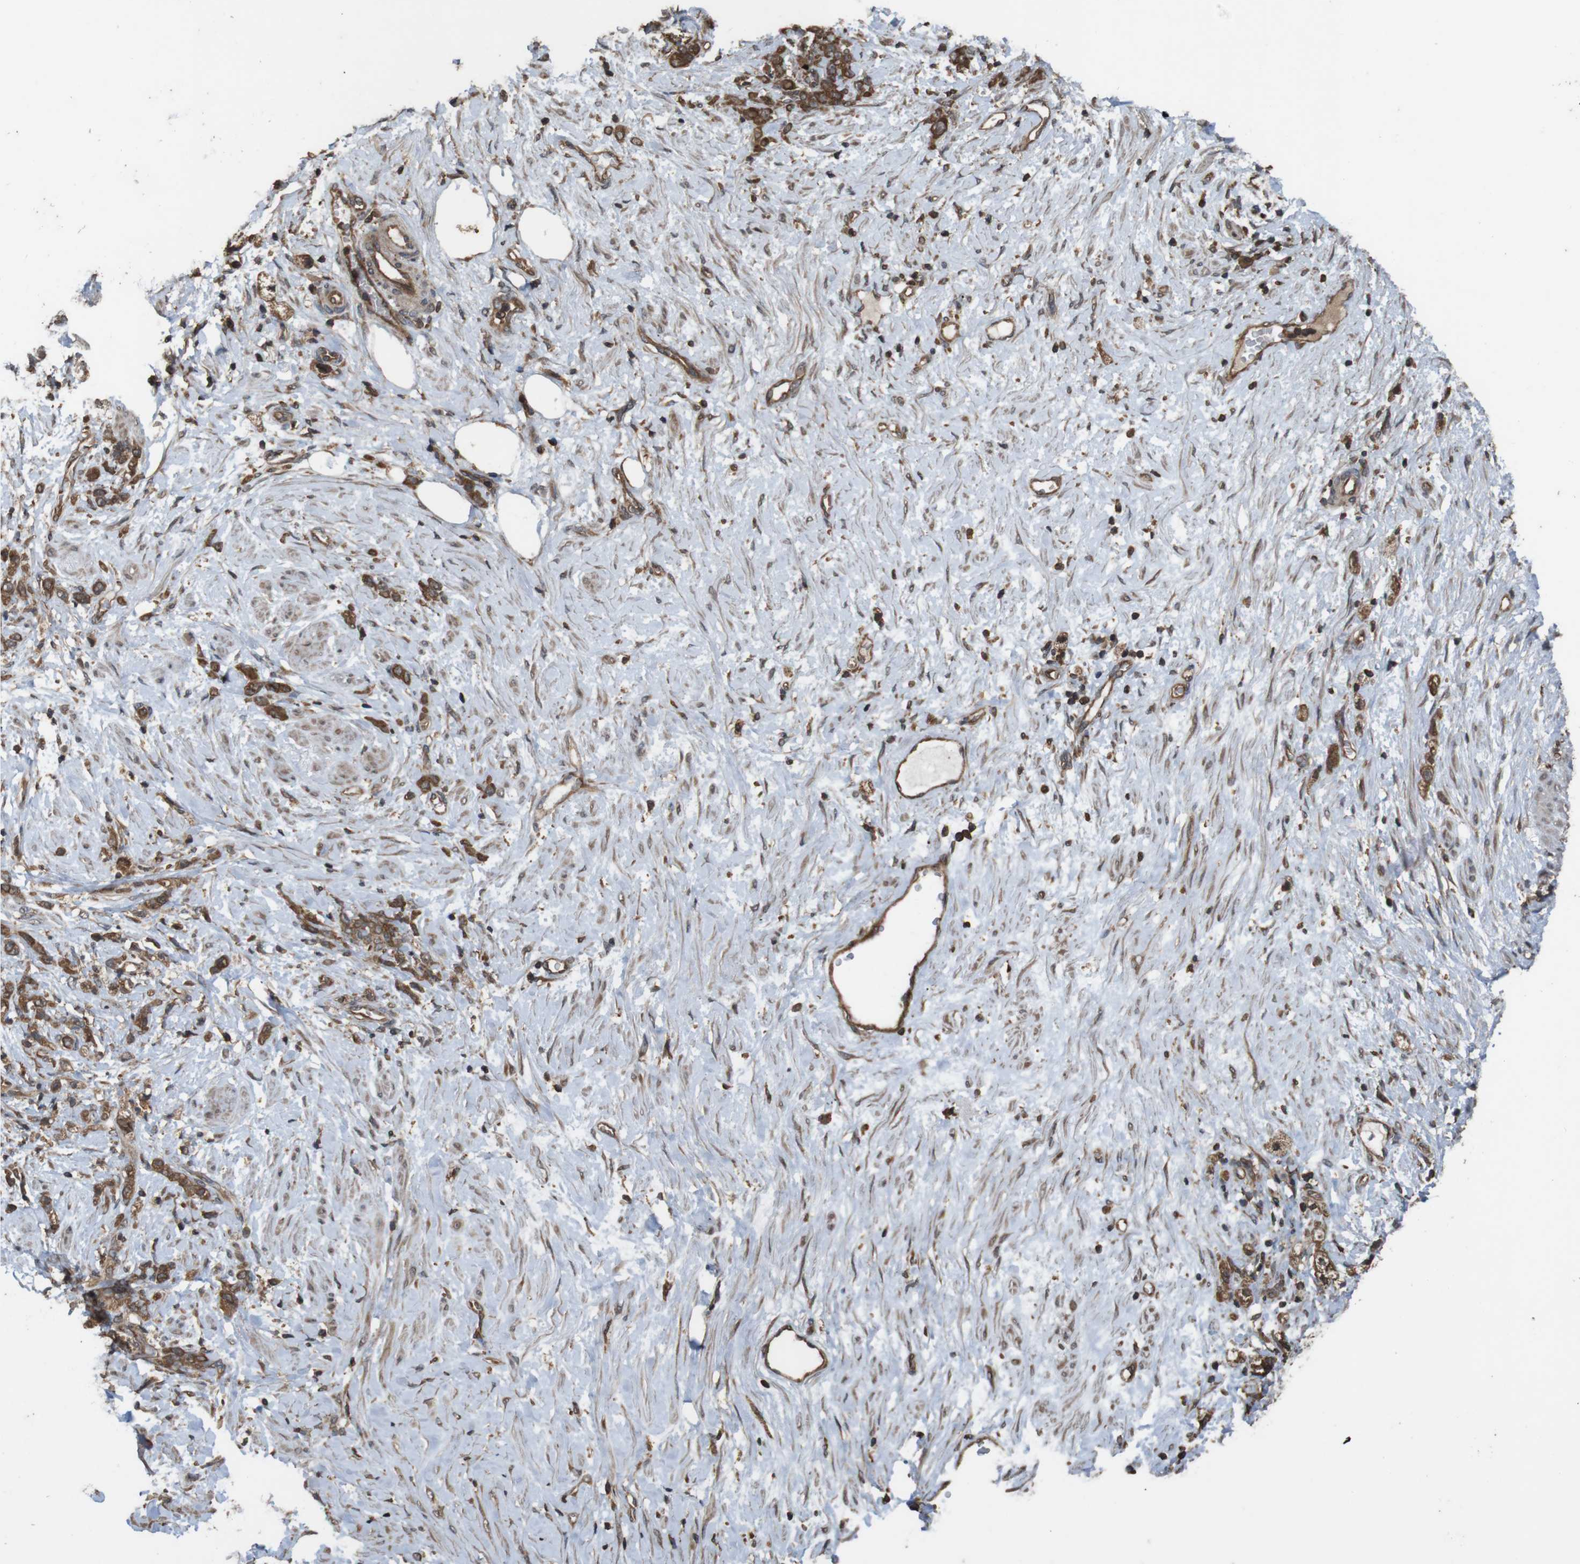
{"staining": {"intensity": "moderate", "quantity": ">75%", "location": "cytoplasmic/membranous"}, "tissue": "stomach cancer", "cell_type": "Tumor cells", "image_type": "cancer", "snomed": [{"axis": "morphology", "description": "Adenocarcinoma, NOS"}, {"axis": "topography", "description": "Stomach"}], "caption": "Immunohistochemical staining of human stomach cancer exhibits medium levels of moderate cytoplasmic/membranous protein positivity in about >75% of tumor cells.", "gene": "BAG4", "patient": {"sex": "male", "age": 82}}